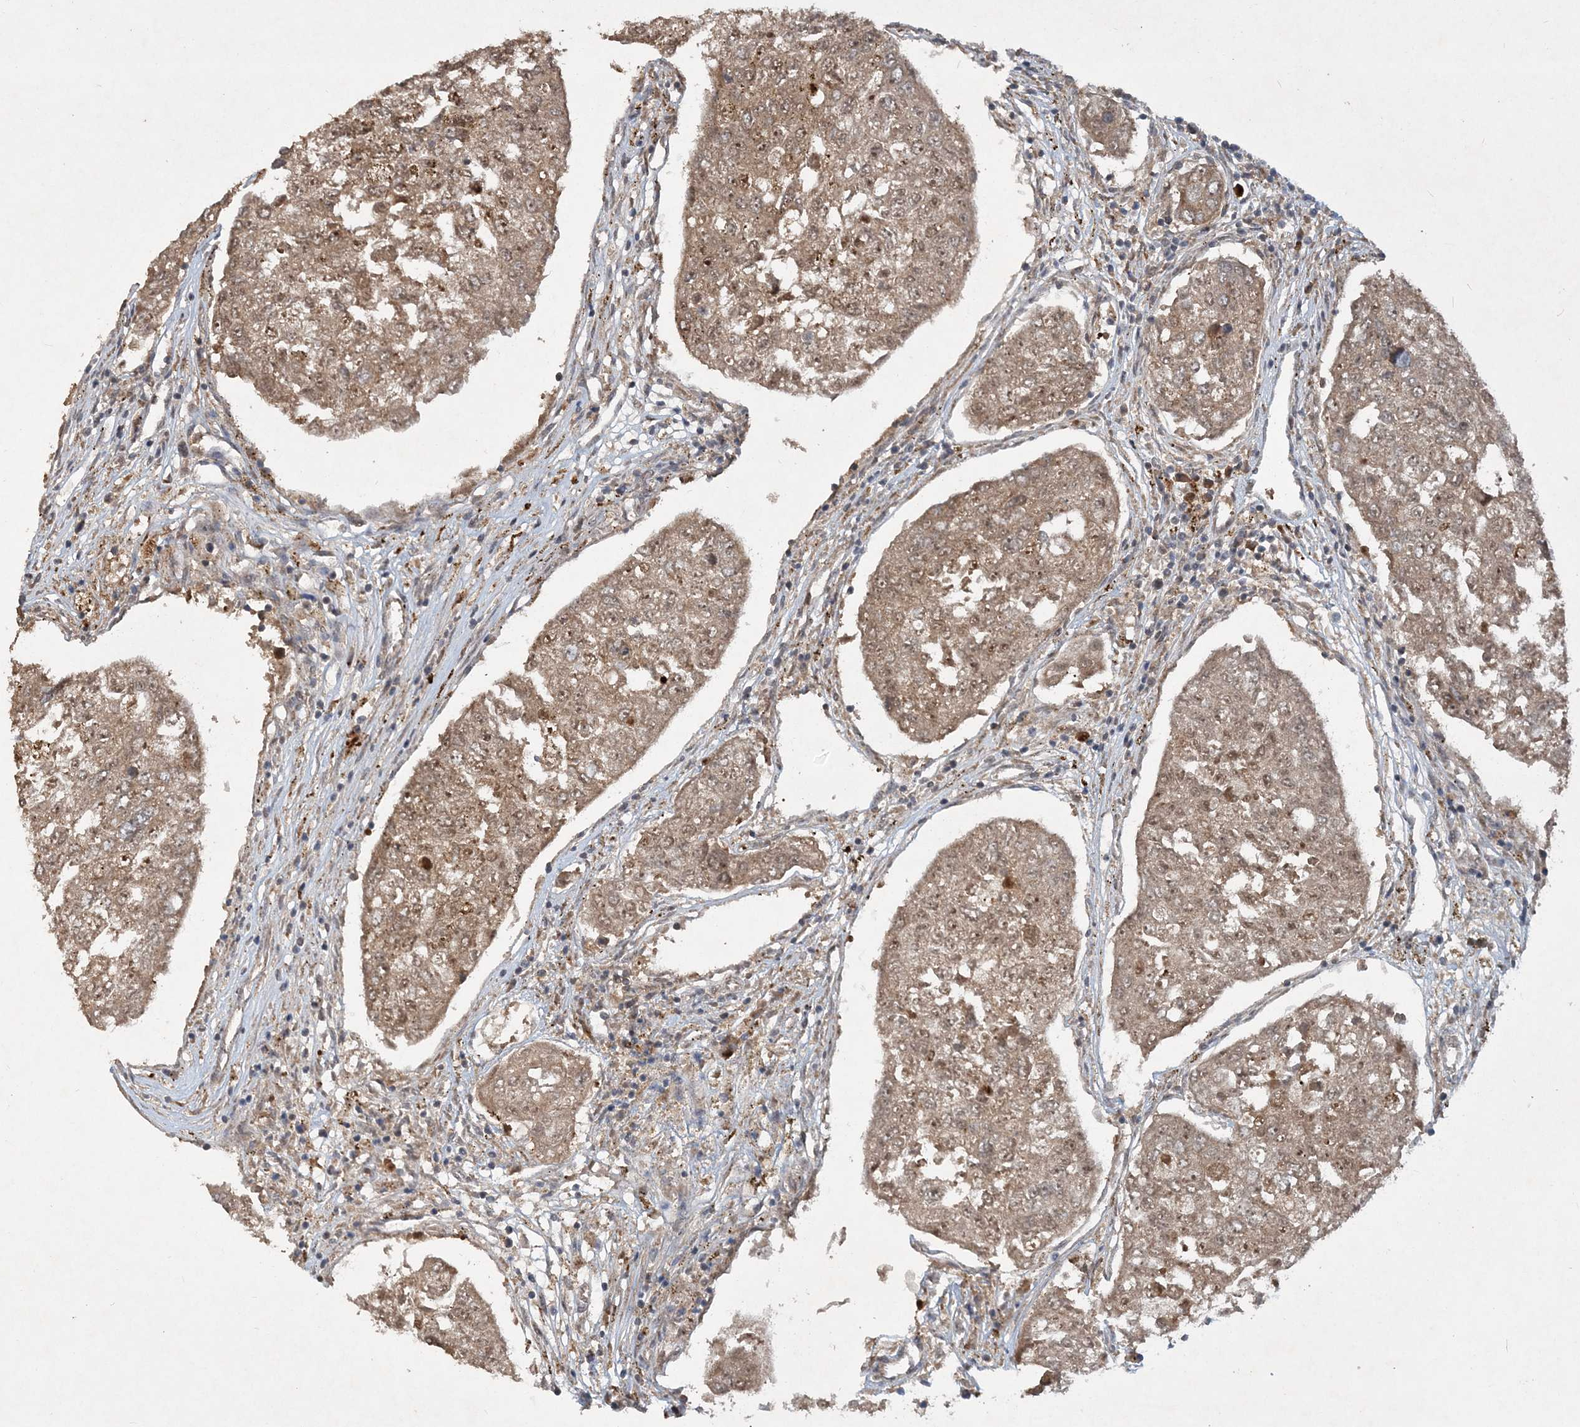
{"staining": {"intensity": "moderate", "quantity": ">75%", "location": "cytoplasmic/membranous,nuclear"}, "tissue": "urothelial cancer", "cell_type": "Tumor cells", "image_type": "cancer", "snomed": [{"axis": "morphology", "description": "Urothelial carcinoma, High grade"}, {"axis": "topography", "description": "Lymph node"}, {"axis": "topography", "description": "Urinary bladder"}], "caption": "The immunohistochemical stain shows moderate cytoplasmic/membranous and nuclear expression in tumor cells of high-grade urothelial carcinoma tissue.", "gene": "UBR3", "patient": {"sex": "male", "age": 51}}